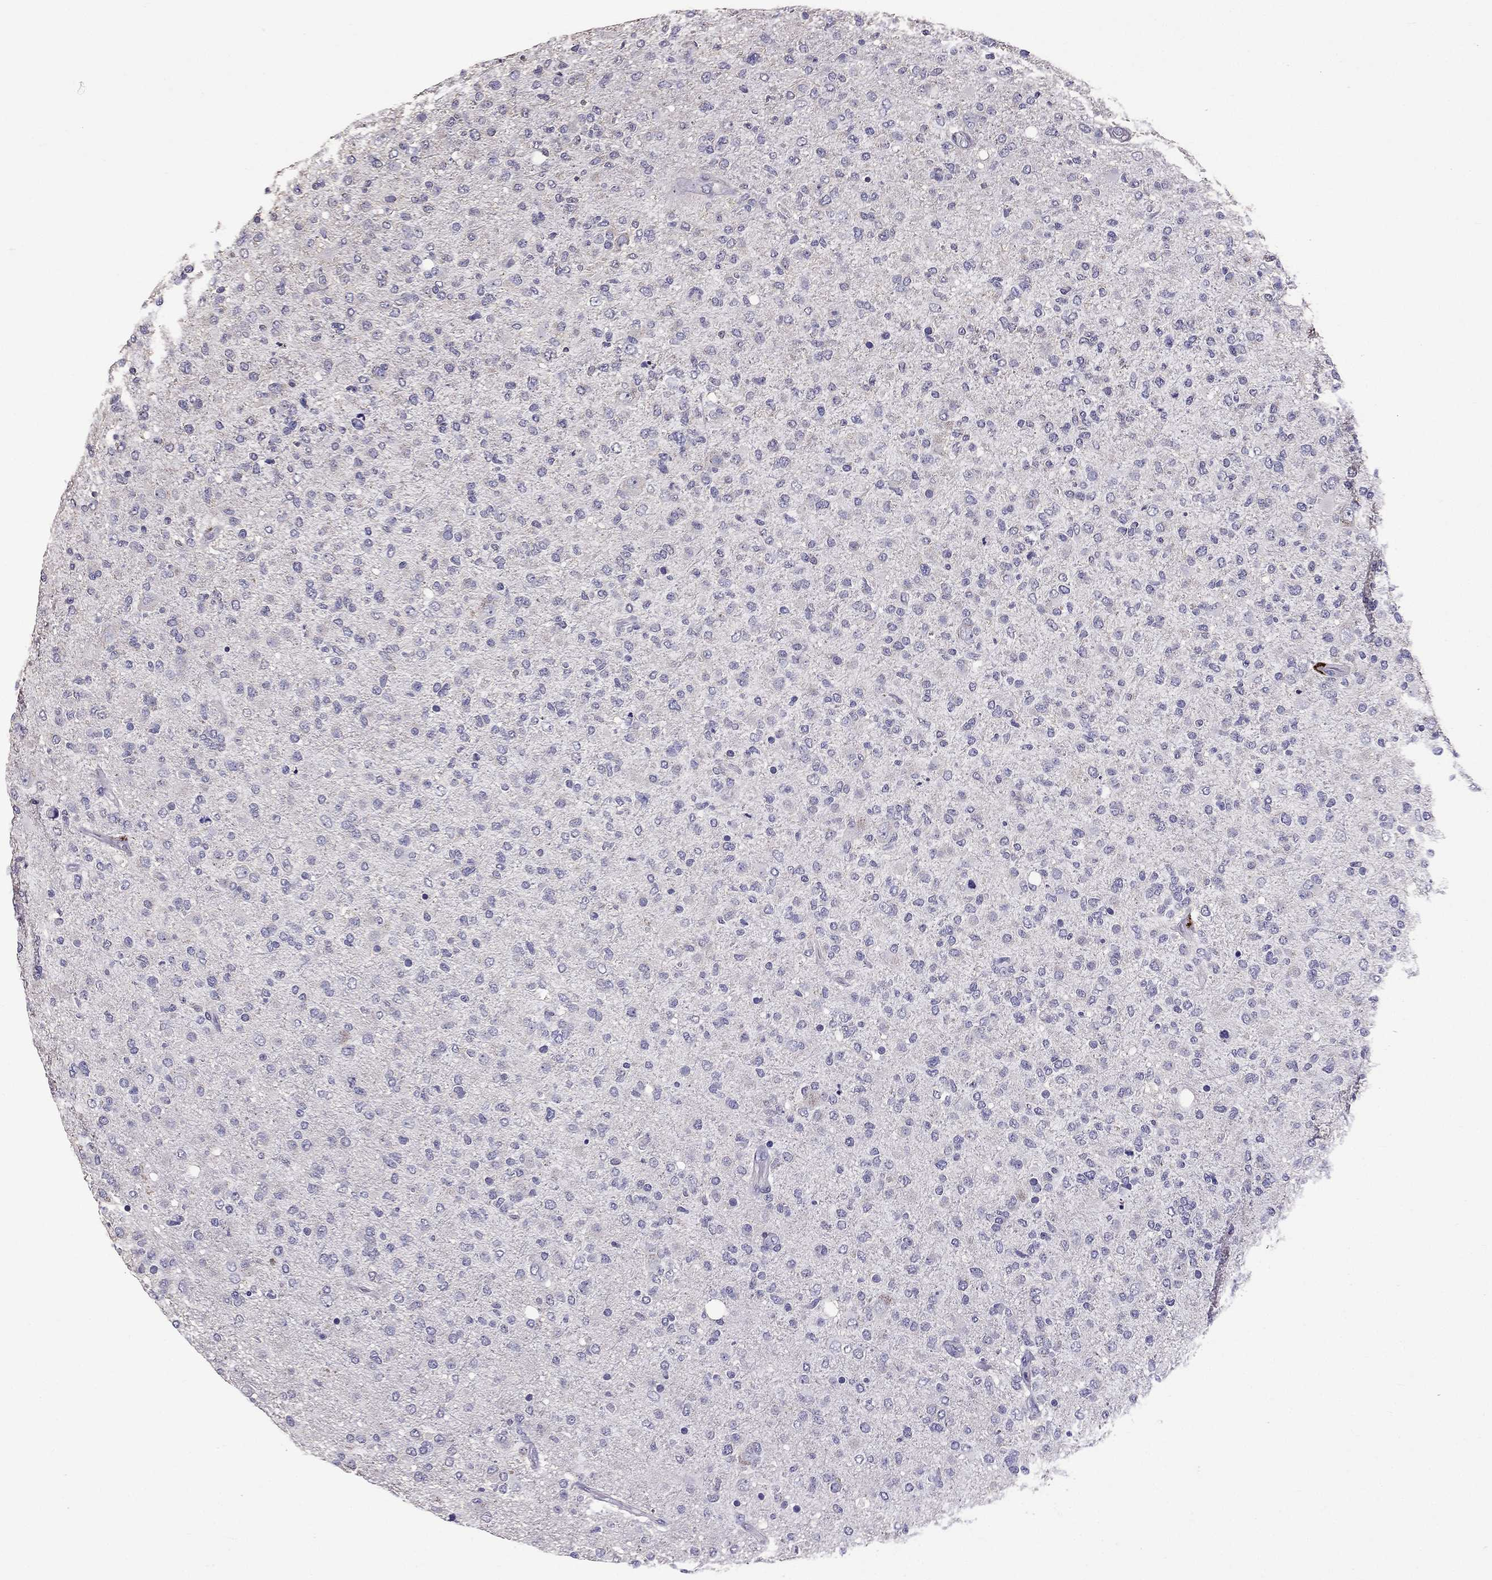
{"staining": {"intensity": "negative", "quantity": "none", "location": "none"}, "tissue": "glioma", "cell_type": "Tumor cells", "image_type": "cancer", "snomed": [{"axis": "morphology", "description": "Glioma, malignant, High grade"}, {"axis": "topography", "description": "Cerebral cortex"}], "caption": "The image demonstrates no significant positivity in tumor cells of glioma.", "gene": "NKX3-1", "patient": {"sex": "male", "age": 70}}